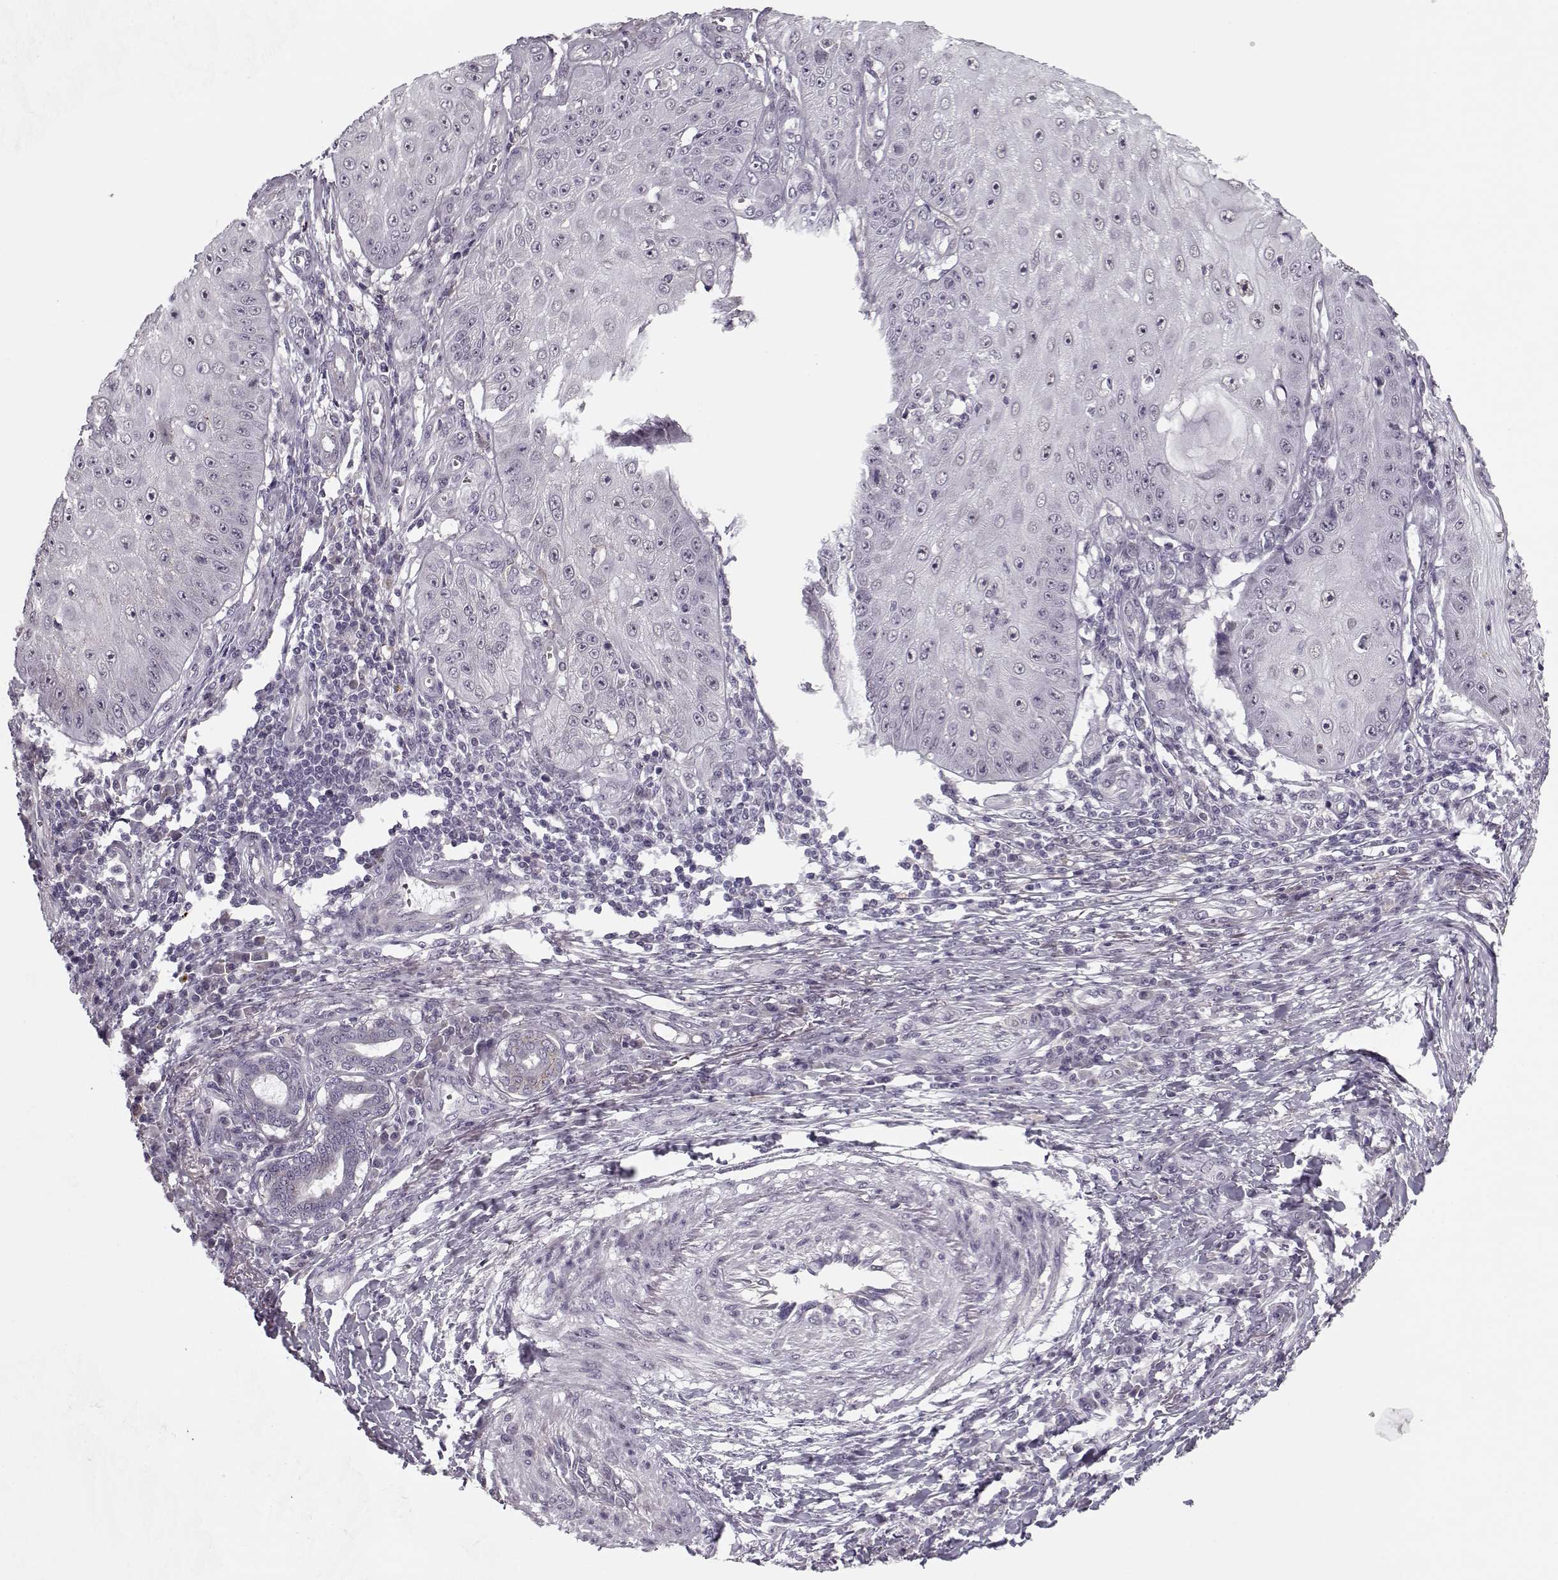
{"staining": {"intensity": "negative", "quantity": "none", "location": "none"}, "tissue": "skin cancer", "cell_type": "Tumor cells", "image_type": "cancer", "snomed": [{"axis": "morphology", "description": "Squamous cell carcinoma, NOS"}, {"axis": "topography", "description": "Skin"}], "caption": "Immunohistochemistry (IHC) histopathology image of neoplastic tissue: human skin cancer stained with DAB (3,3'-diaminobenzidine) demonstrates no significant protein staining in tumor cells.", "gene": "DNAI3", "patient": {"sex": "male", "age": 70}}